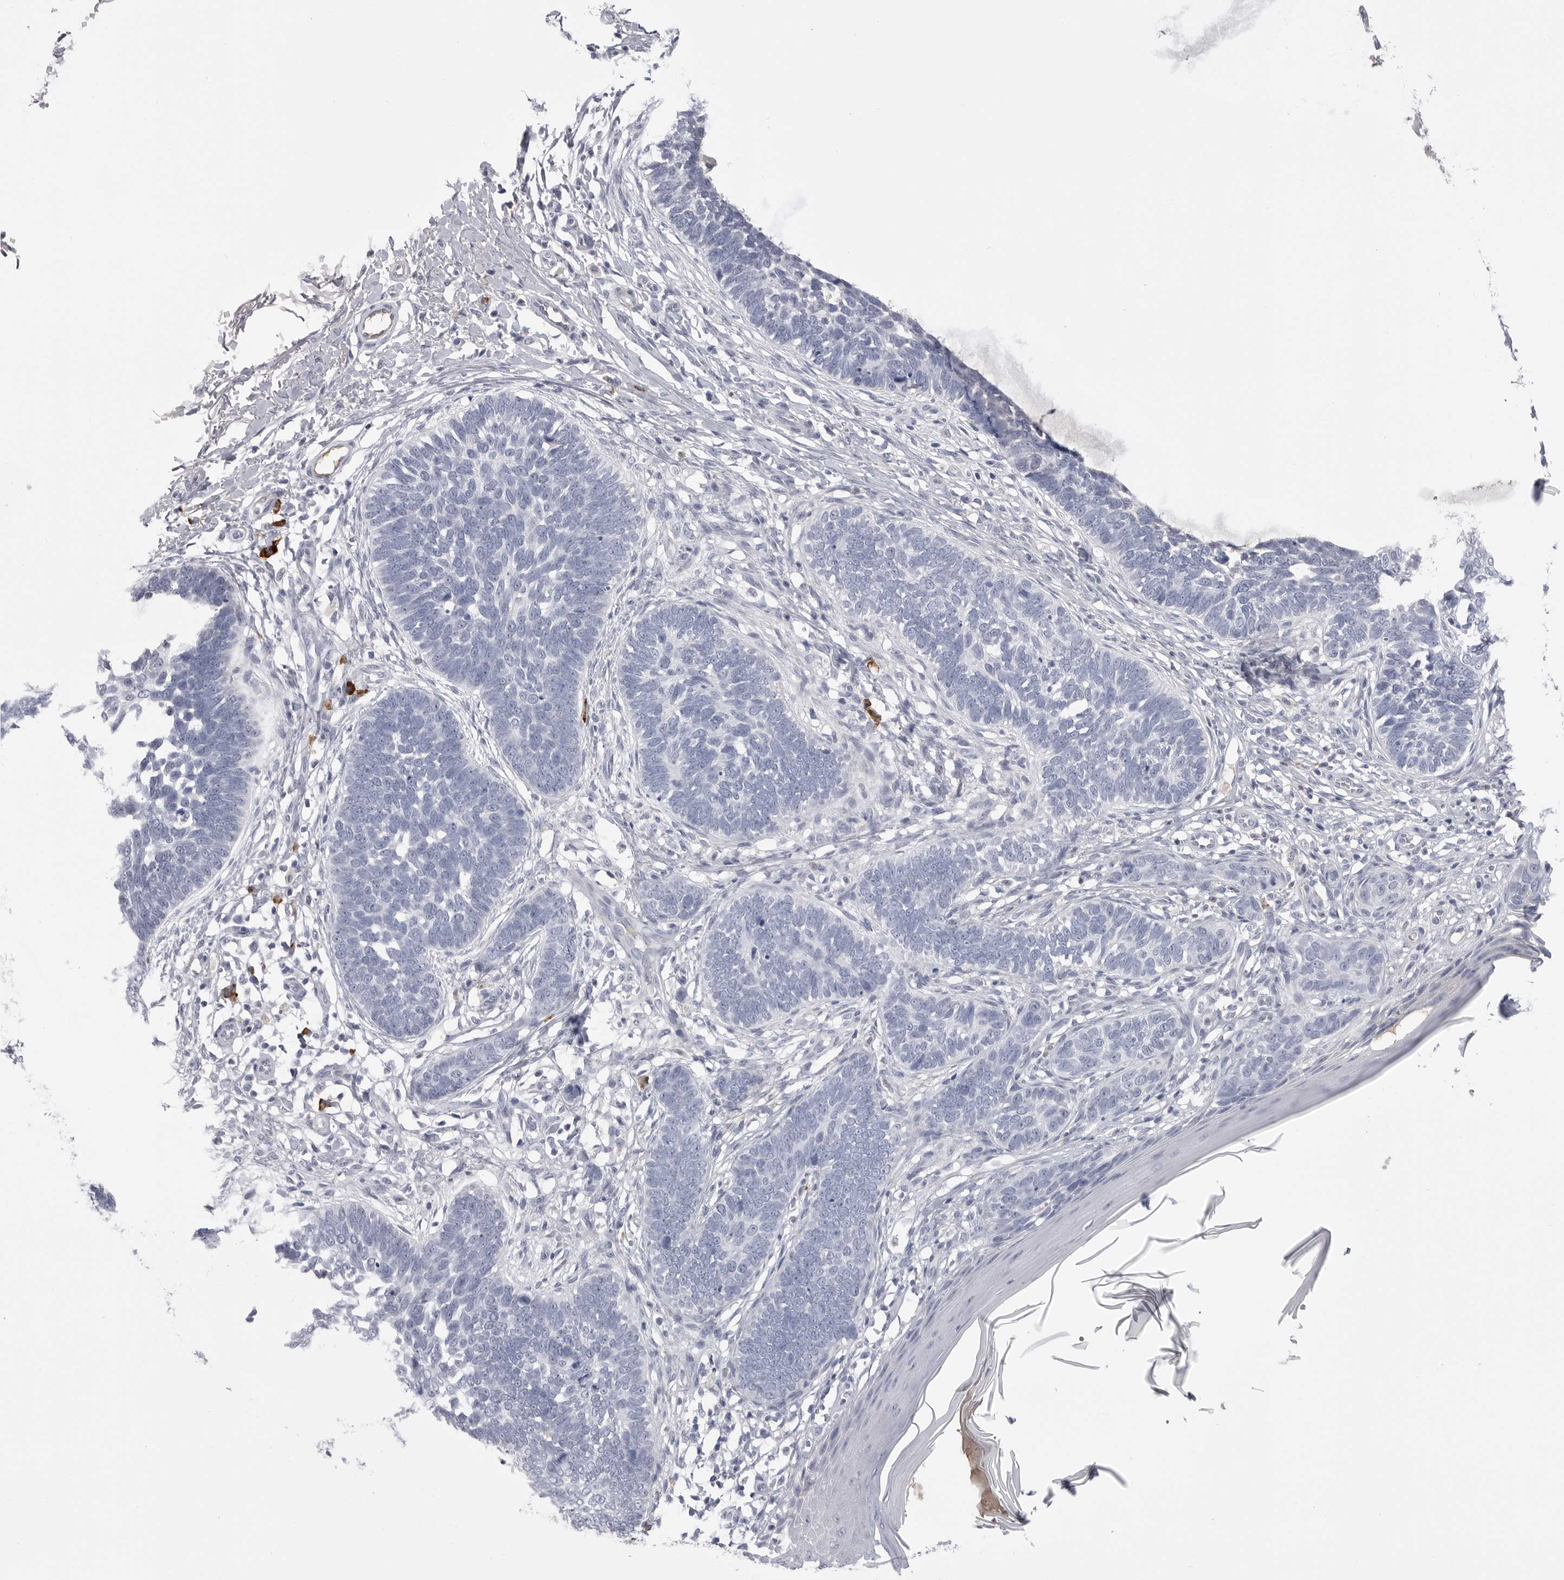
{"staining": {"intensity": "negative", "quantity": "none", "location": "none"}, "tissue": "skin cancer", "cell_type": "Tumor cells", "image_type": "cancer", "snomed": [{"axis": "morphology", "description": "Normal tissue, NOS"}, {"axis": "morphology", "description": "Basal cell carcinoma"}, {"axis": "topography", "description": "Skin"}], "caption": "Immunohistochemistry (IHC) histopathology image of skin cancer (basal cell carcinoma) stained for a protein (brown), which exhibits no expression in tumor cells.", "gene": "FKBP2", "patient": {"sex": "male", "age": 77}}